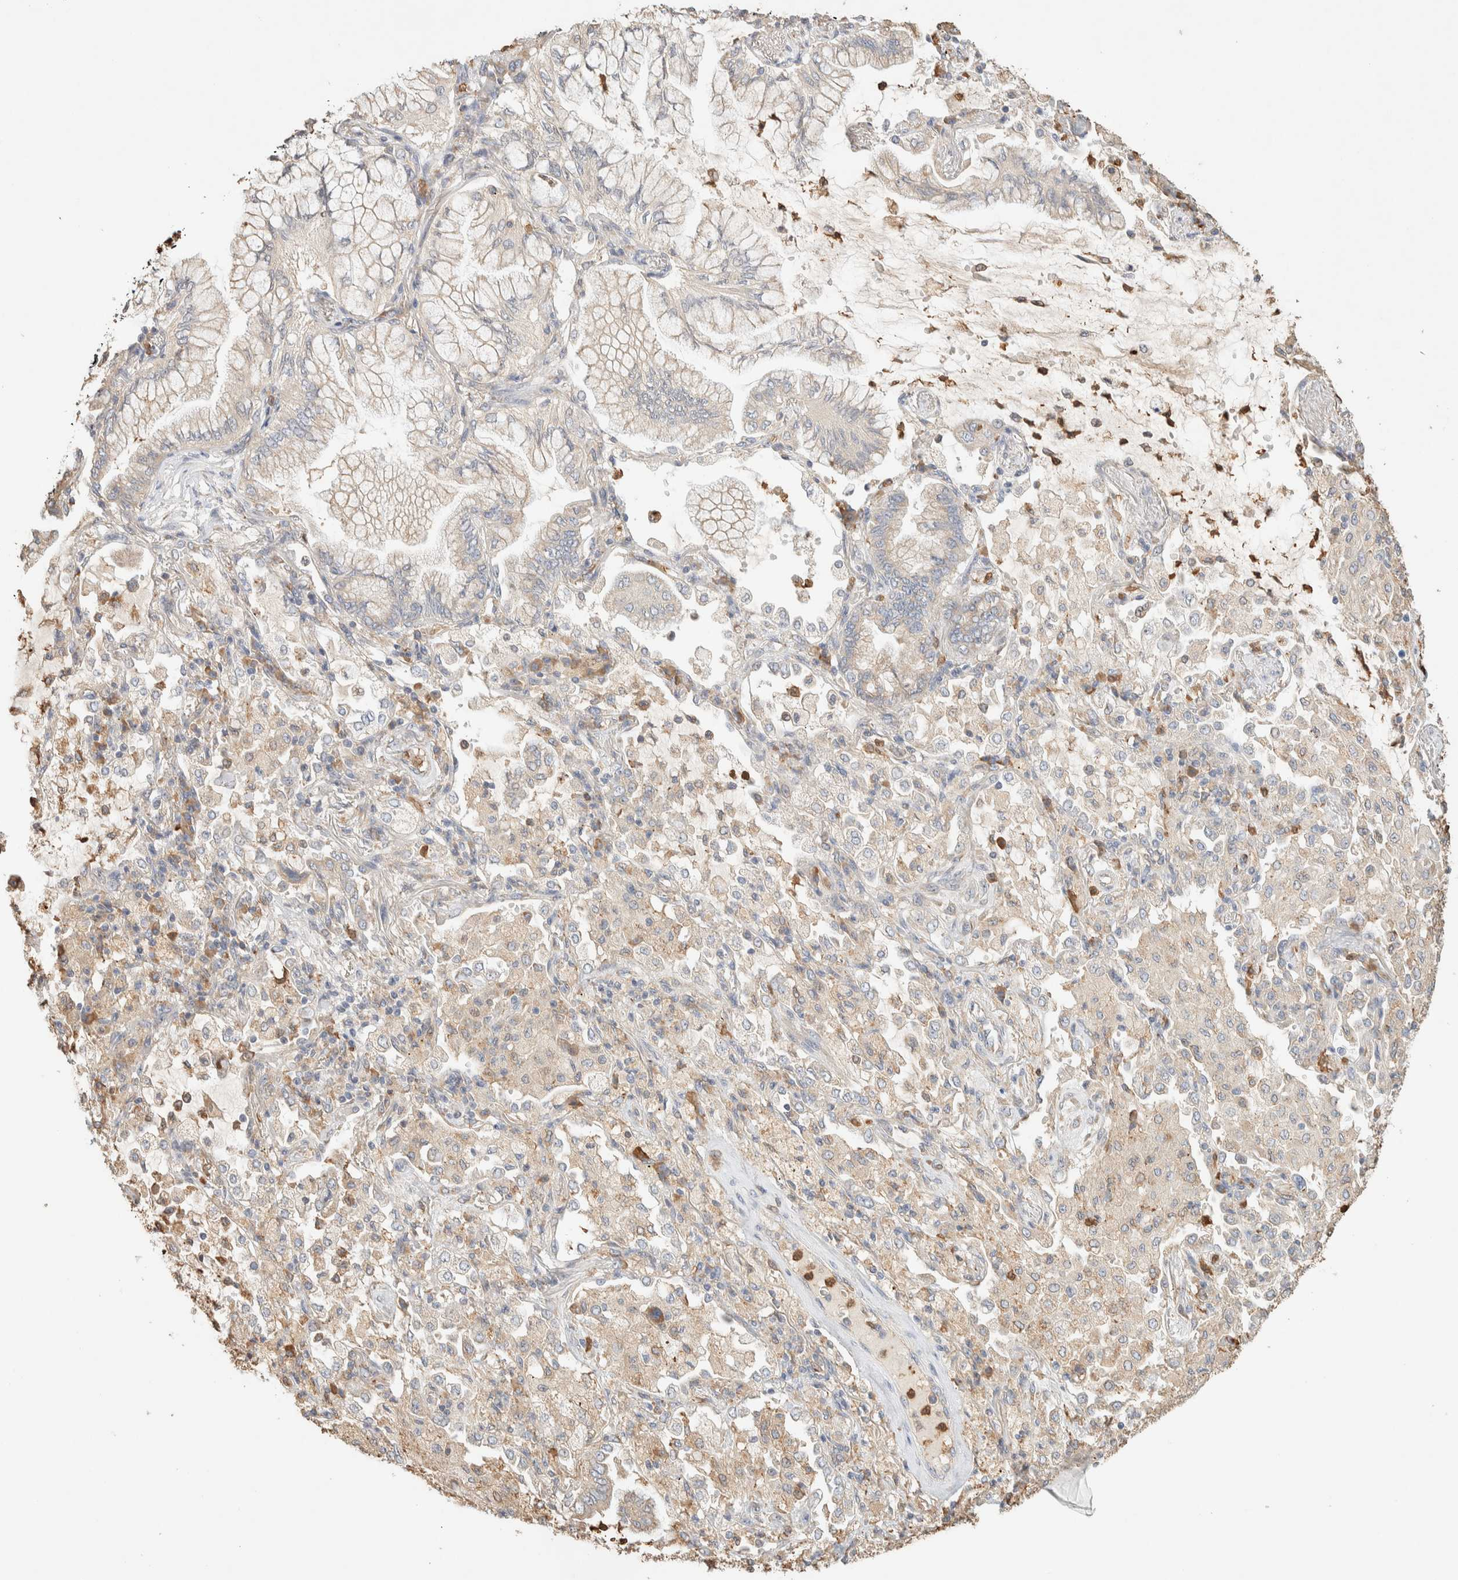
{"staining": {"intensity": "weak", "quantity": ">75%", "location": "cytoplasmic/membranous"}, "tissue": "lung cancer", "cell_type": "Tumor cells", "image_type": "cancer", "snomed": [{"axis": "morphology", "description": "Adenocarcinoma, NOS"}, {"axis": "topography", "description": "Lung"}], "caption": "Immunohistochemistry (IHC) of adenocarcinoma (lung) demonstrates low levels of weak cytoplasmic/membranous expression in approximately >75% of tumor cells.", "gene": "TTC3", "patient": {"sex": "female", "age": 70}}